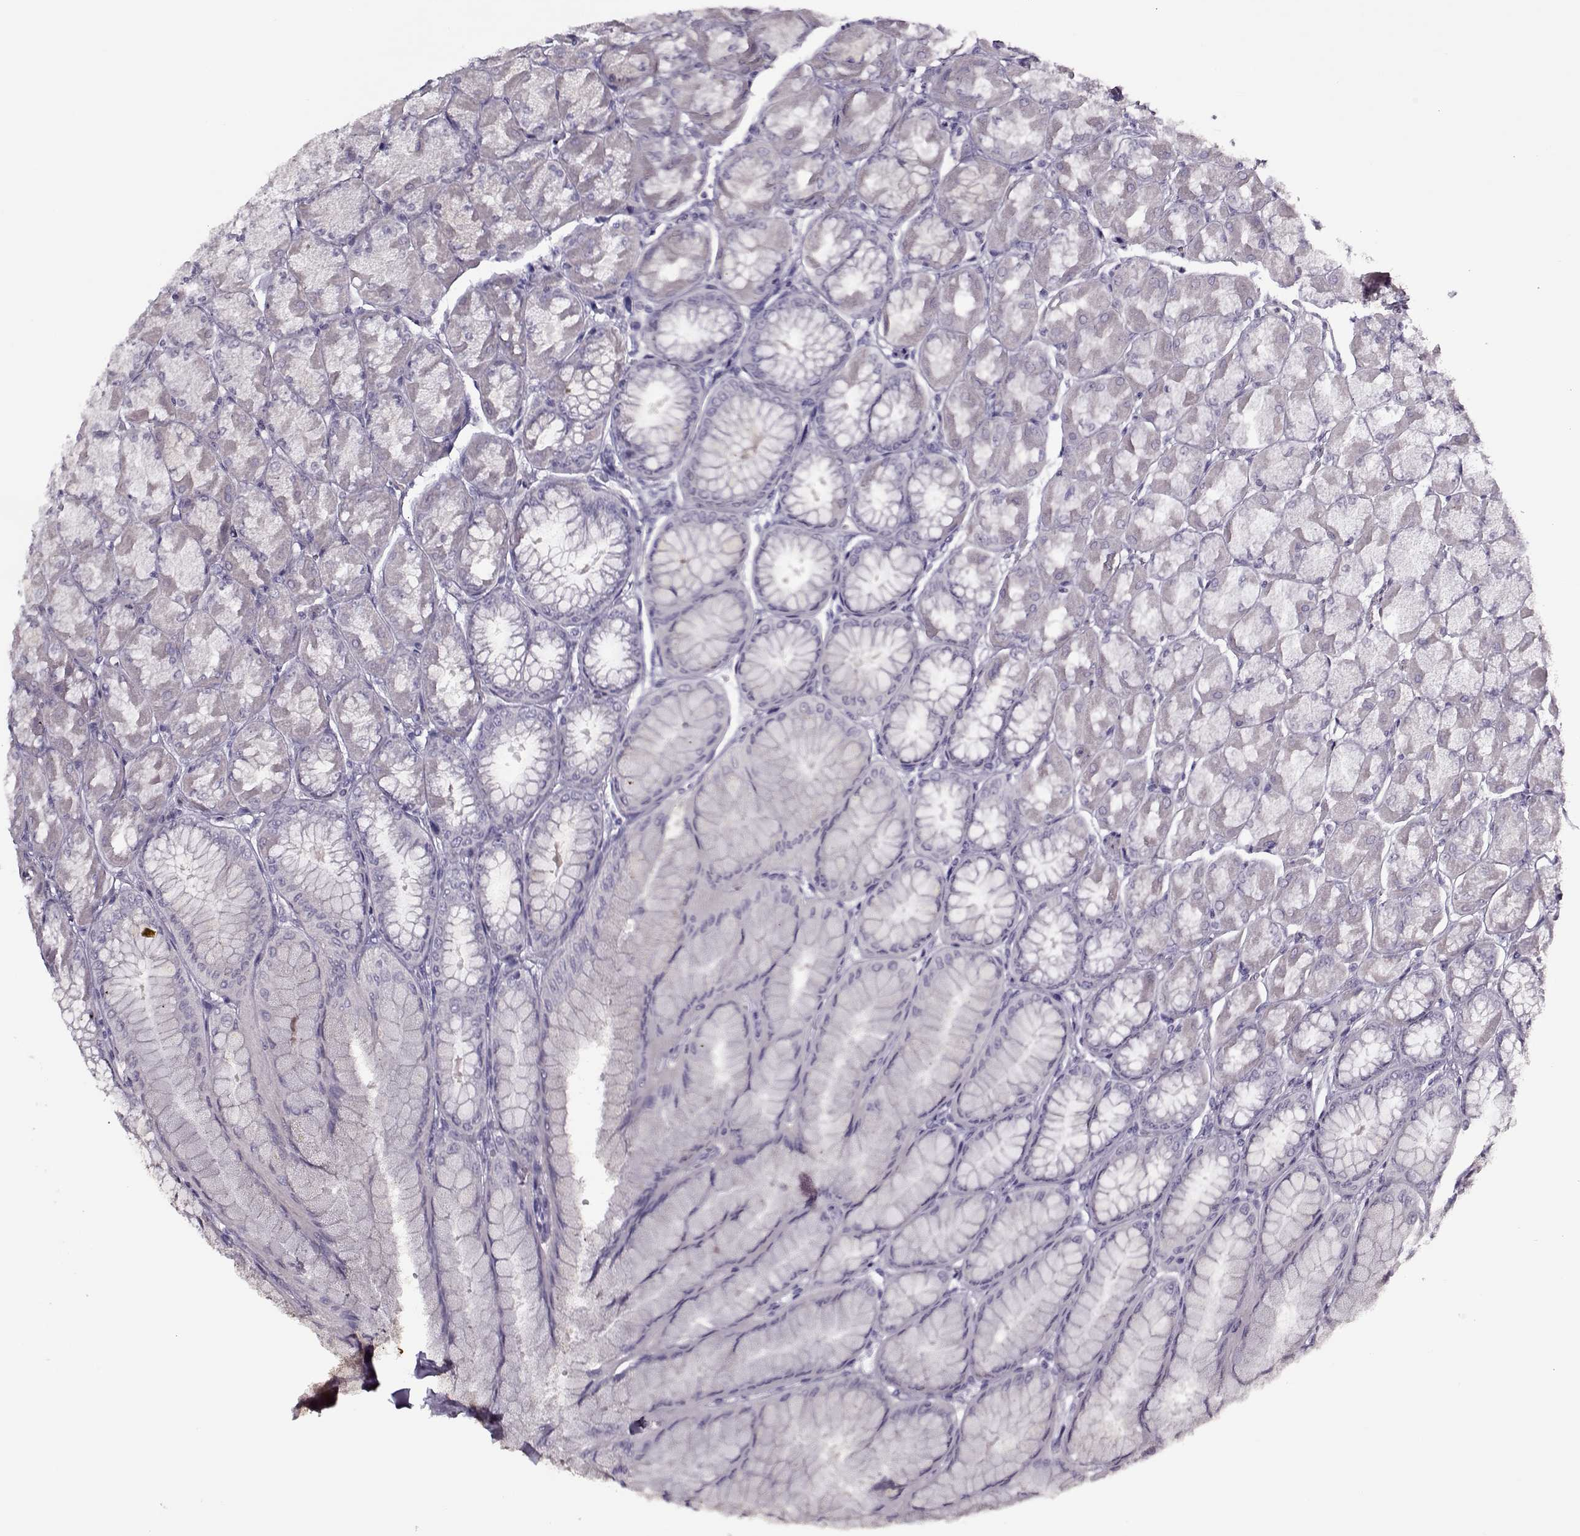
{"staining": {"intensity": "negative", "quantity": "none", "location": "none"}, "tissue": "stomach", "cell_type": "Glandular cells", "image_type": "normal", "snomed": [{"axis": "morphology", "description": "Normal tissue, NOS"}, {"axis": "topography", "description": "Stomach, upper"}], "caption": "Stomach was stained to show a protein in brown. There is no significant positivity in glandular cells. Nuclei are stained in blue.", "gene": "CIBAR1", "patient": {"sex": "male", "age": 60}}